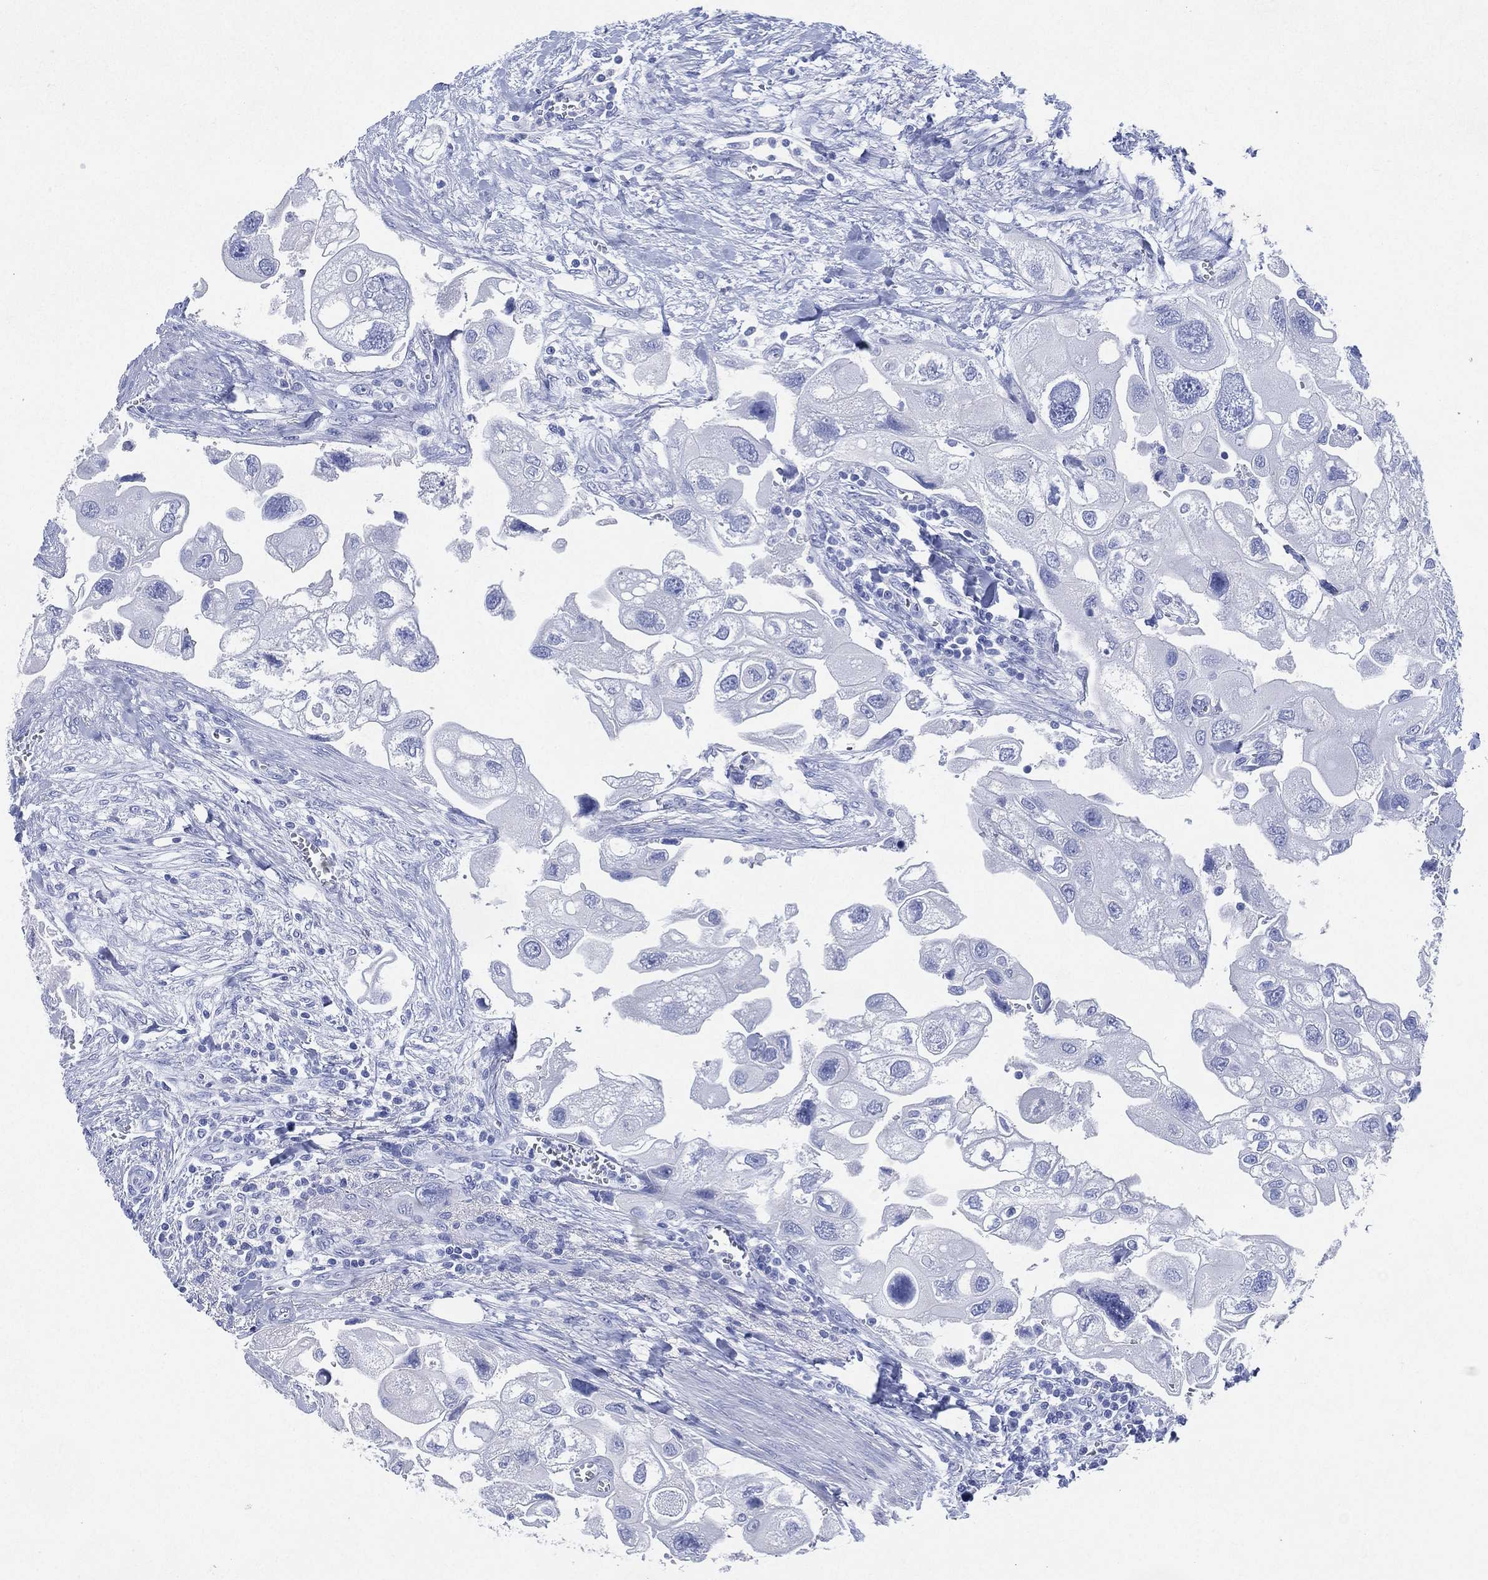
{"staining": {"intensity": "negative", "quantity": "none", "location": "none"}, "tissue": "urothelial cancer", "cell_type": "Tumor cells", "image_type": "cancer", "snomed": [{"axis": "morphology", "description": "Urothelial carcinoma, High grade"}, {"axis": "topography", "description": "Urinary bladder"}], "caption": "An image of urothelial cancer stained for a protein exhibits no brown staining in tumor cells. (DAB immunohistochemistry (IHC), high magnification).", "gene": "SIGLECL1", "patient": {"sex": "male", "age": 59}}